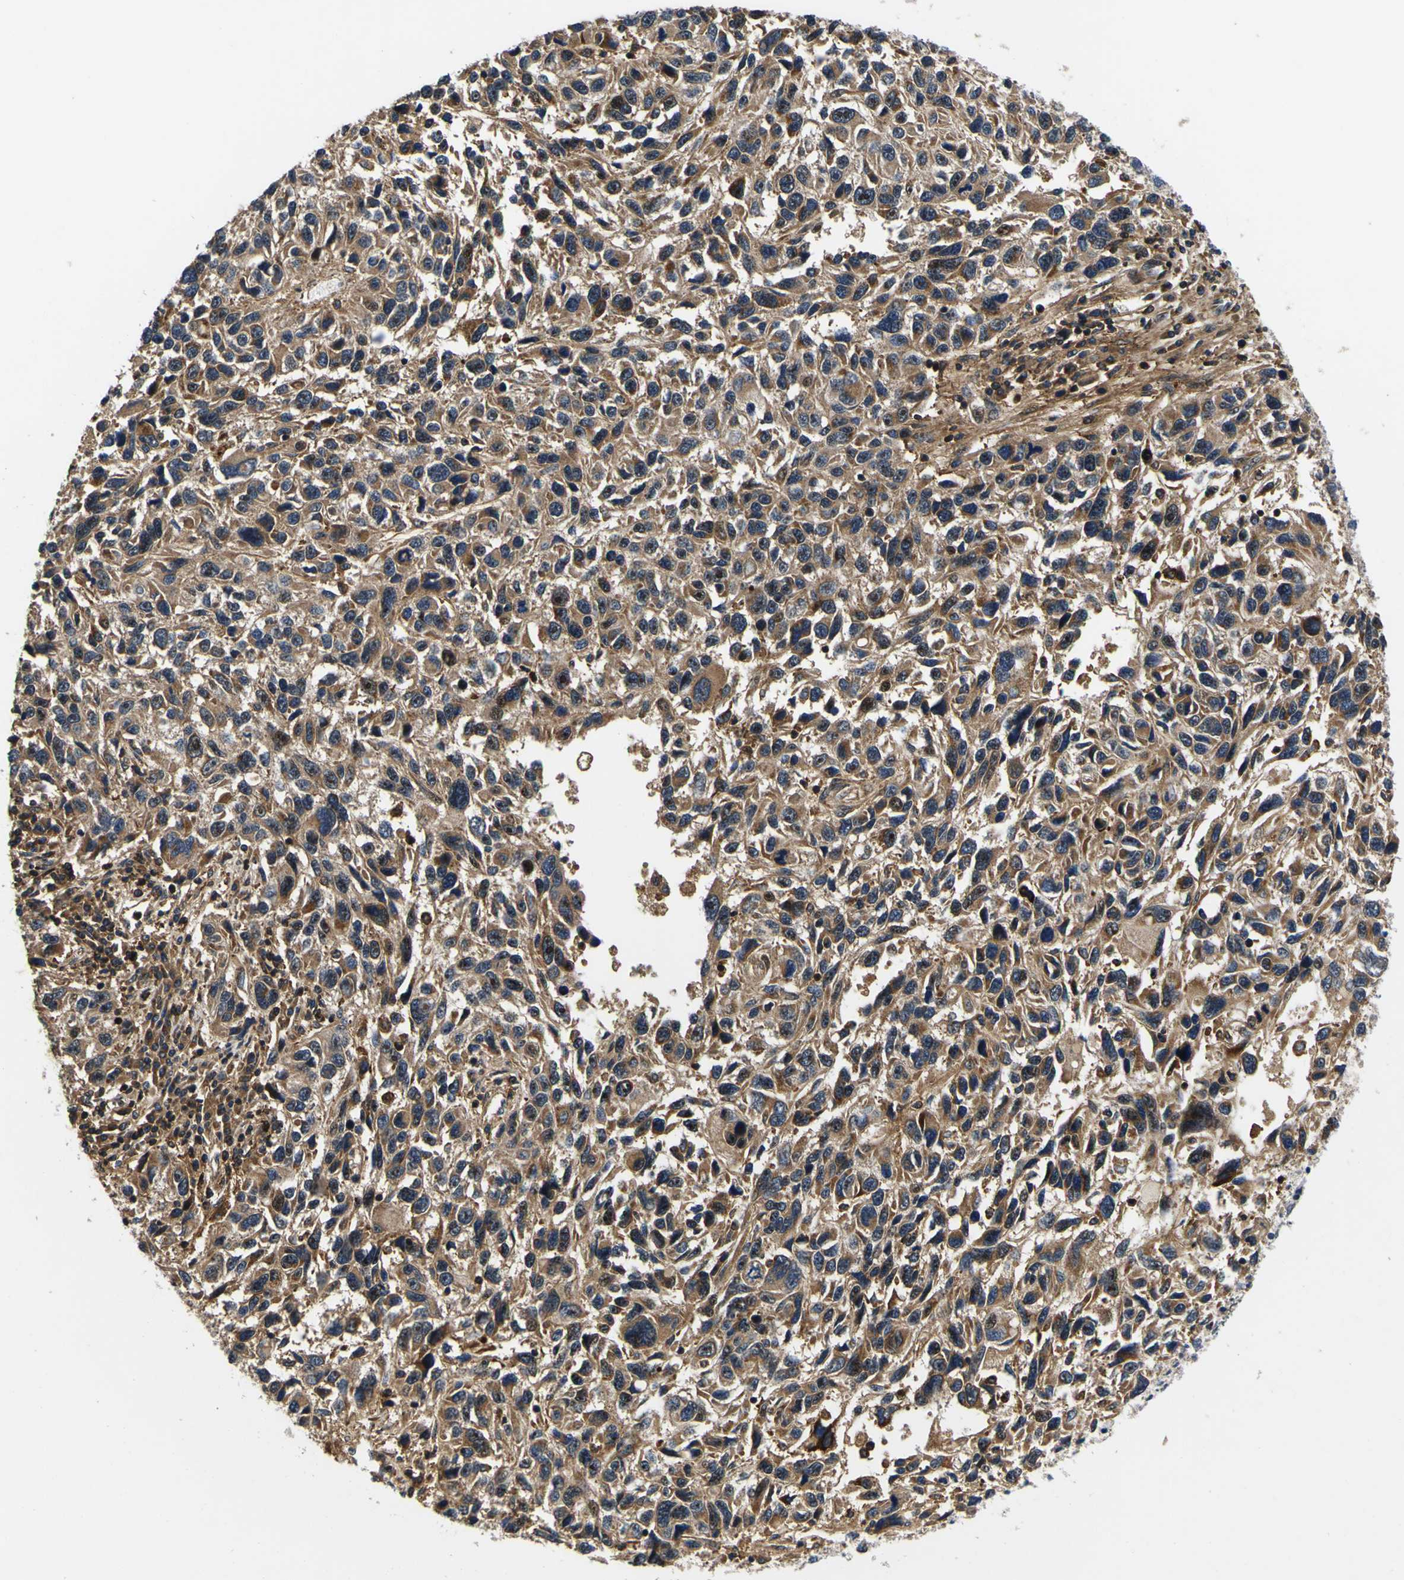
{"staining": {"intensity": "moderate", "quantity": ">75%", "location": "cytoplasmic/membranous"}, "tissue": "melanoma", "cell_type": "Tumor cells", "image_type": "cancer", "snomed": [{"axis": "morphology", "description": "Malignant melanoma, NOS"}, {"axis": "topography", "description": "Skin"}], "caption": "This is an image of immunohistochemistry (IHC) staining of melanoma, which shows moderate positivity in the cytoplasmic/membranous of tumor cells.", "gene": "LRP4", "patient": {"sex": "male", "age": 53}}